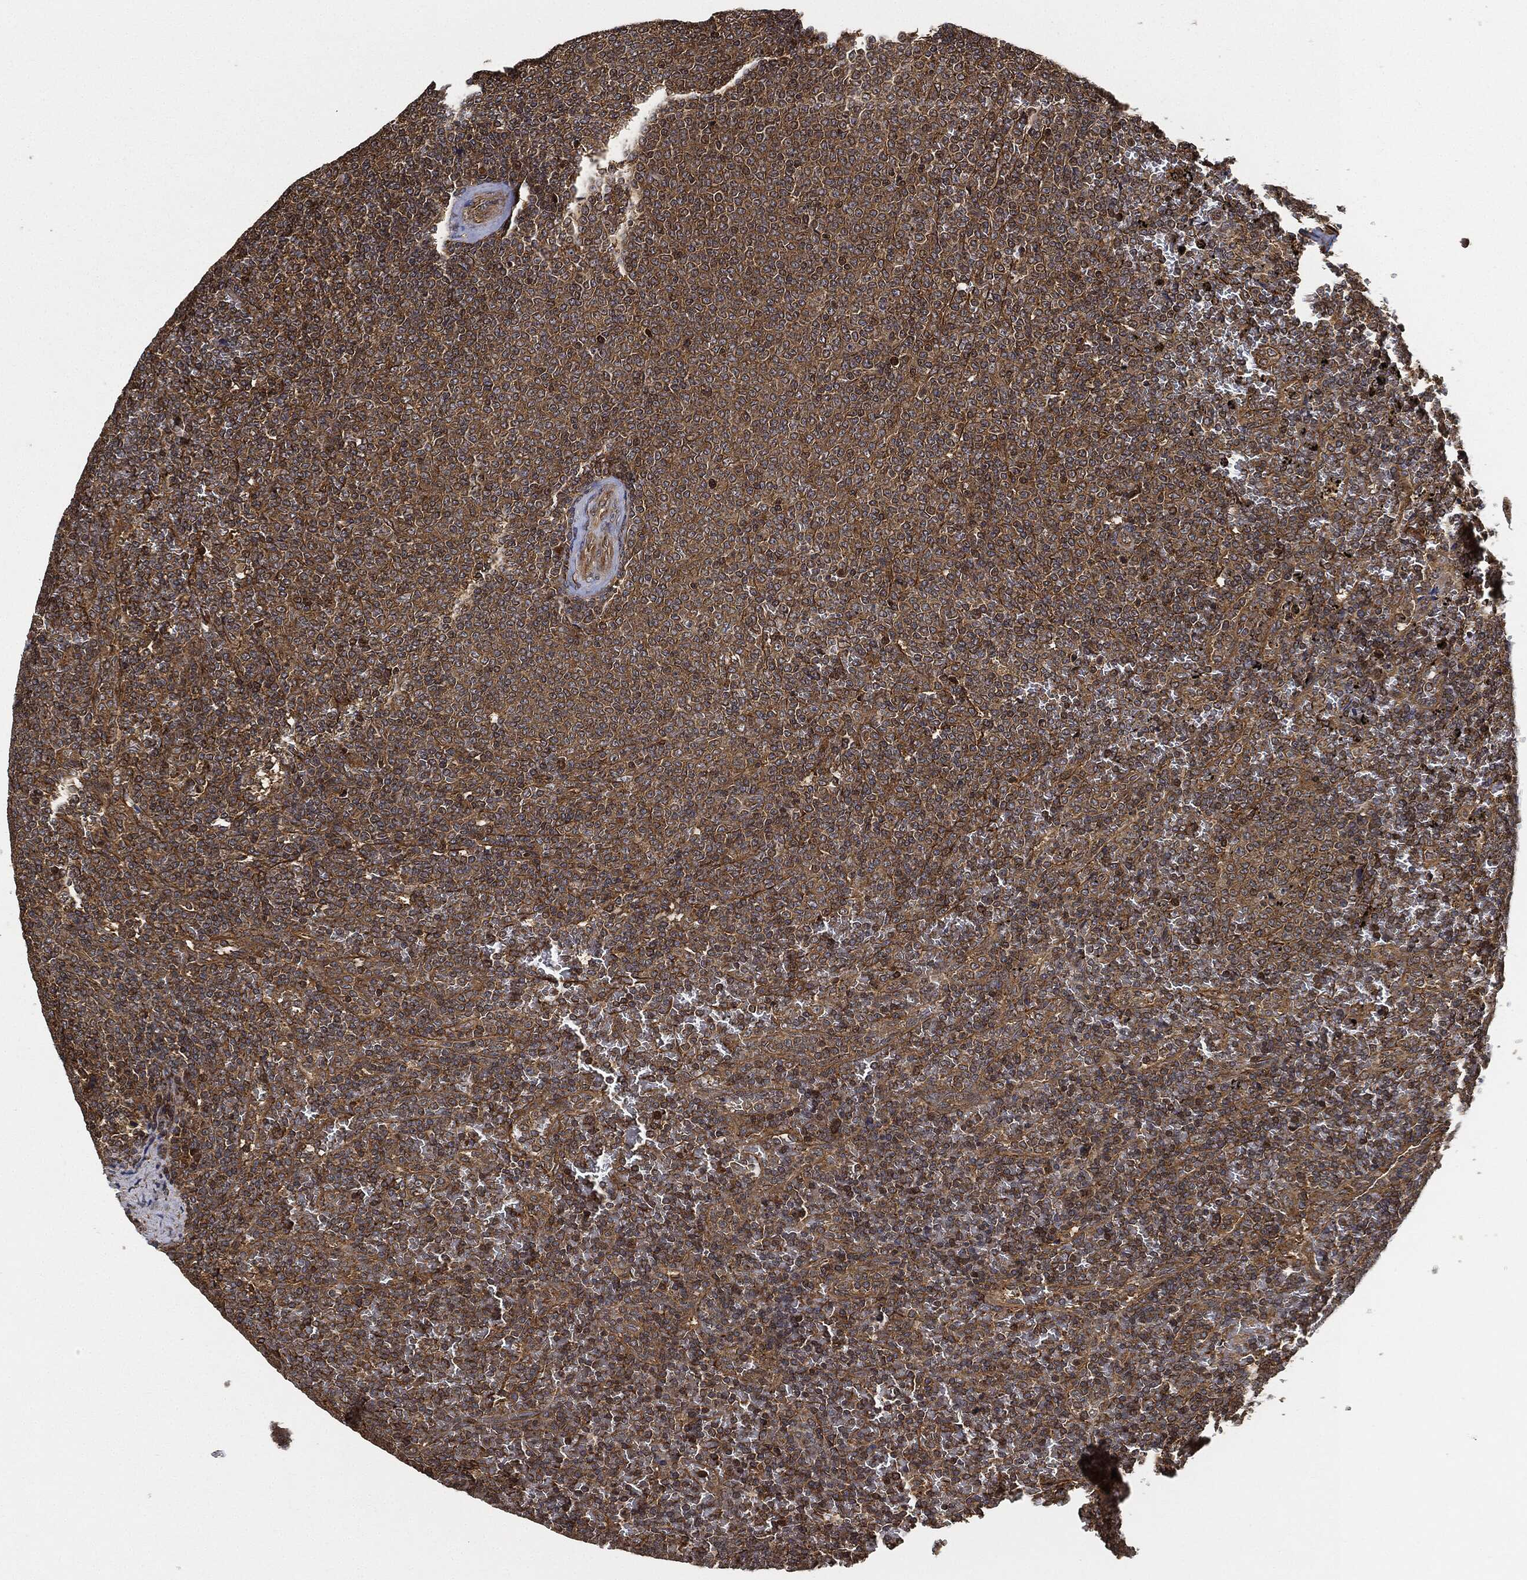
{"staining": {"intensity": "moderate", "quantity": ">75%", "location": "cytoplasmic/membranous"}, "tissue": "lymphoma", "cell_type": "Tumor cells", "image_type": "cancer", "snomed": [{"axis": "morphology", "description": "Malignant lymphoma, non-Hodgkin's type, Low grade"}, {"axis": "topography", "description": "Spleen"}], "caption": "Immunohistochemistry image of human lymphoma stained for a protein (brown), which exhibits medium levels of moderate cytoplasmic/membranous expression in approximately >75% of tumor cells.", "gene": "CEP290", "patient": {"sex": "female", "age": 77}}